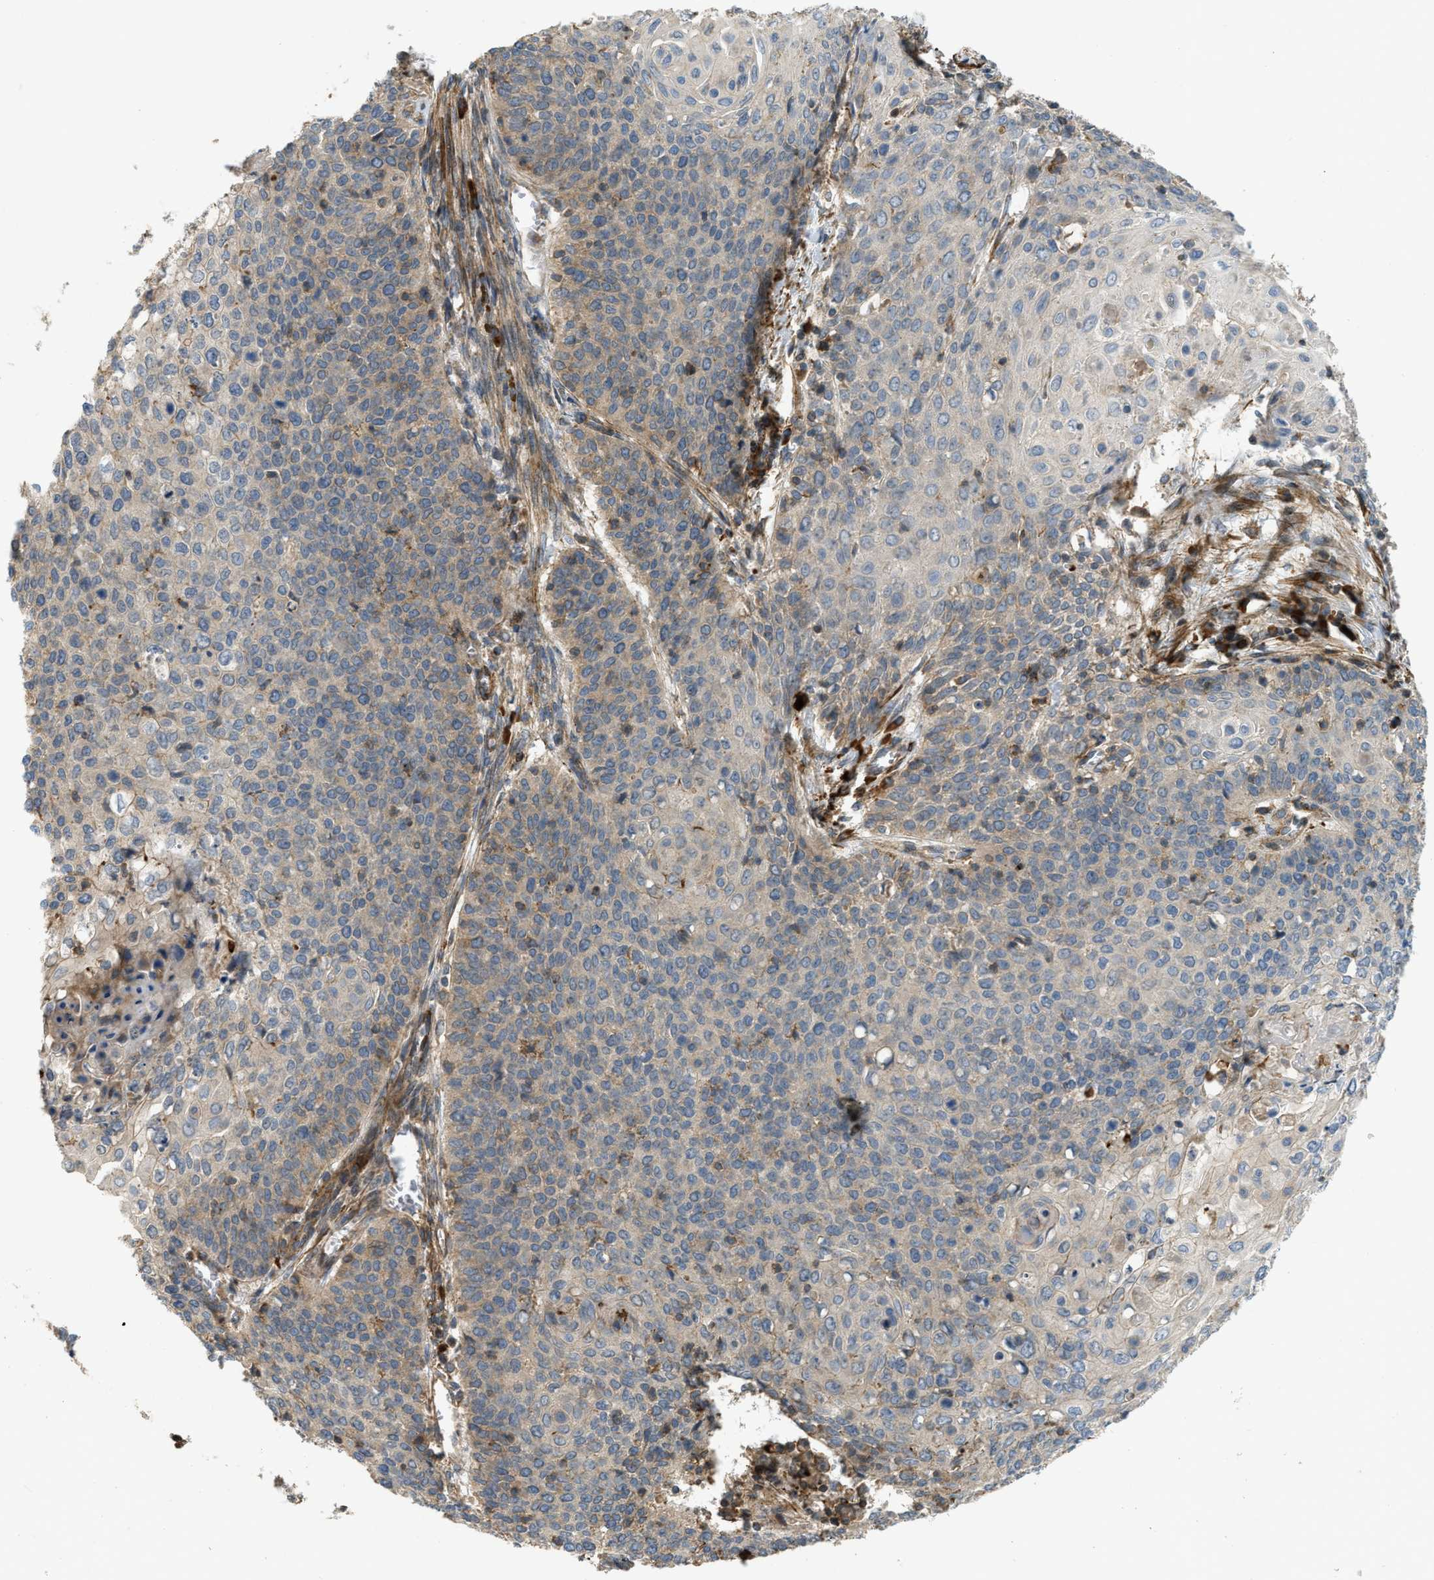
{"staining": {"intensity": "moderate", "quantity": "<25%", "location": "cytoplasmic/membranous"}, "tissue": "cervical cancer", "cell_type": "Tumor cells", "image_type": "cancer", "snomed": [{"axis": "morphology", "description": "Squamous cell carcinoma, NOS"}, {"axis": "topography", "description": "Cervix"}], "caption": "Approximately <25% of tumor cells in cervical cancer (squamous cell carcinoma) show moderate cytoplasmic/membranous protein positivity as visualized by brown immunohistochemical staining.", "gene": "BTN3A2", "patient": {"sex": "female", "age": 39}}